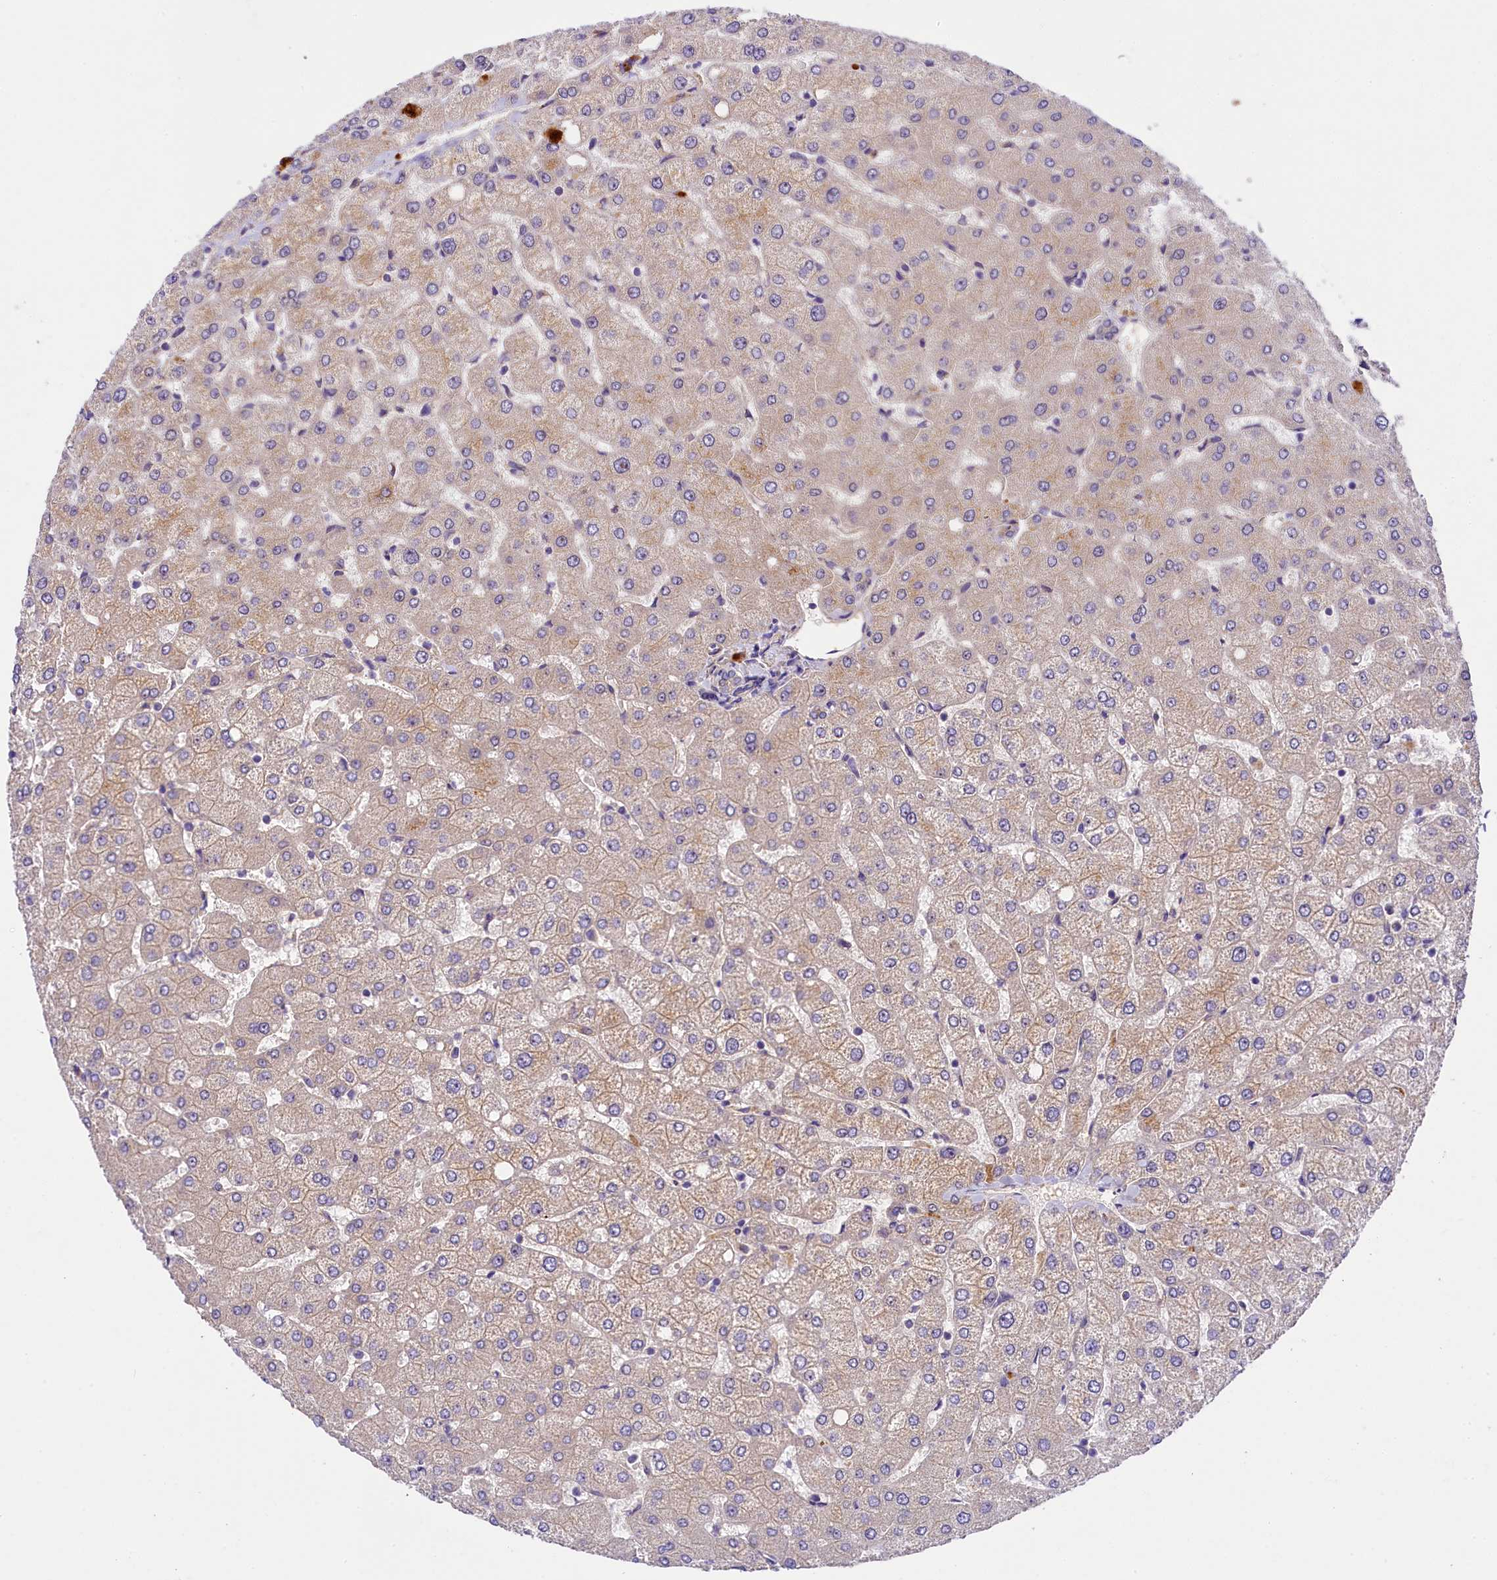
{"staining": {"intensity": "negative", "quantity": "none", "location": "none"}, "tissue": "liver", "cell_type": "Cholangiocytes", "image_type": "normal", "snomed": [{"axis": "morphology", "description": "Normal tissue, NOS"}, {"axis": "topography", "description": "Liver"}], "caption": "Protein analysis of benign liver exhibits no significant positivity in cholangiocytes. (Stains: DAB (3,3'-diaminobenzidine) IHC with hematoxylin counter stain, Microscopy: brightfield microscopy at high magnification).", "gene": "UBXN6", "patient": {"sex": "female", "age": 54}}